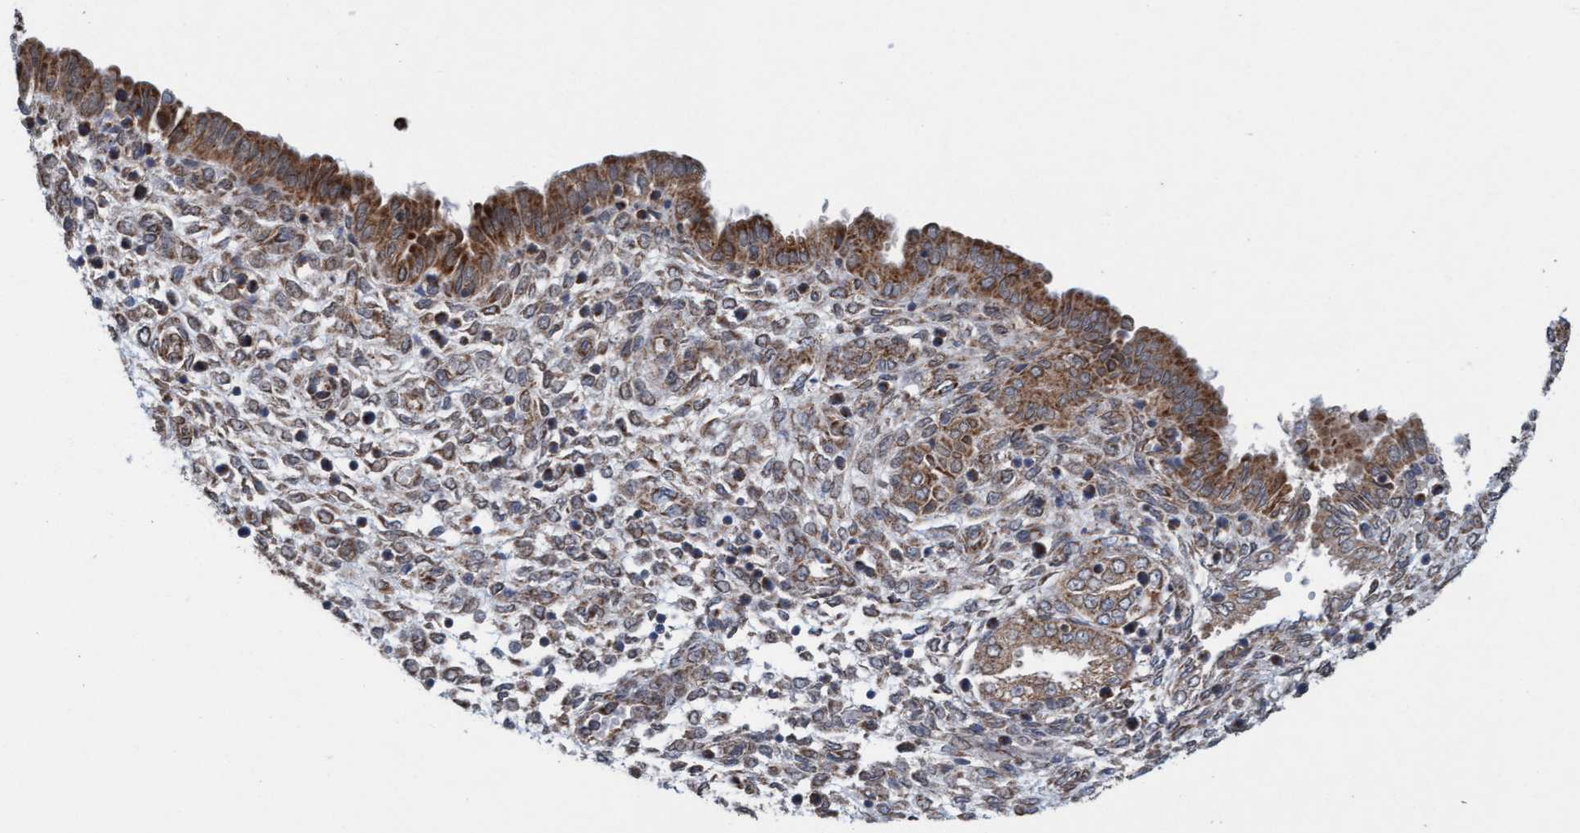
{"staining": {"intensity": "moderate", "quantity": "<25%", "location": "cytoplasmic/membranous"}, "tissue": "endometrium", "cell_type": "Cells in endometrial stroma", "image_type": "normal", "snomed": [{"axis": "morphology", "description": "Normal tissue, NOS"}, {"axis": "topography", "description": "Endometrium"}], "caption": "Protein staining by immunohistochemistry shows moderate cytoplasmic/membranous positivity in approximately <25% of cells in endometrial stroma in benign endometrium.", "gene": "MRPS23", "patient": {"sex": "female", "age": 33}}